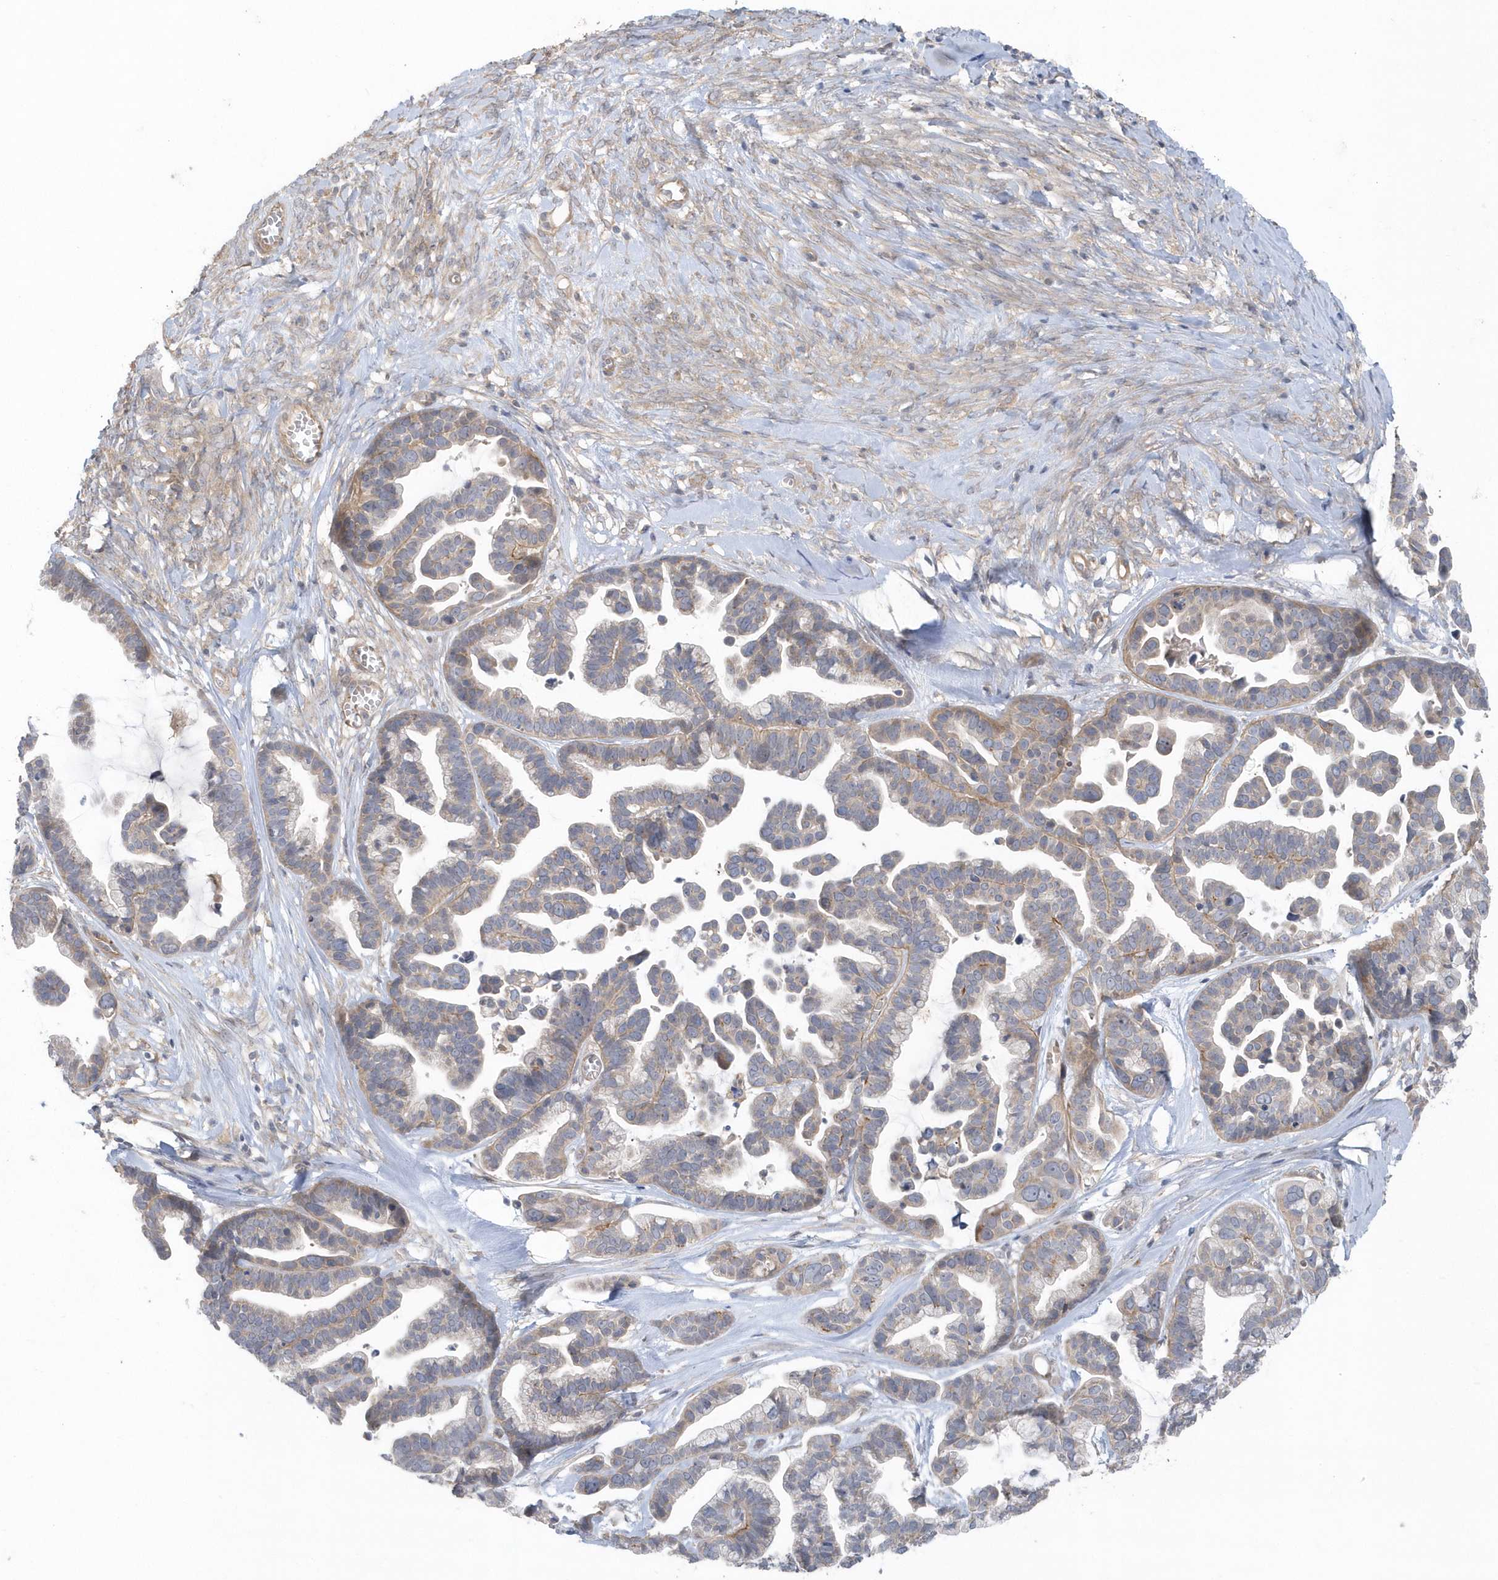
{"staining": {"intensity": "moderate", "quantity": "<25%", "location": "cytoplasmic/membranous"}, "tissue": "ovarian cancer", "cell_type": "Tumor cells", "image_type": "cancer", "snomed": [{"axis": "morphology", "description": "Cystadenocarcinoma, serous, NOS"}, {"axis": "topography", "description": "Ovary"}], "caption": "This photomicrograph exhibits ovarian serous cystadenocarcinoma stained with immunohistochemistry to label a protein in brown. The cytoplasmic/membranous of tumor cells show moderate positivity for the protein. Nuclei are counter-stained blue.", "gene": "ACTR1A", "patient": {"sex": "female", "age": 56}}